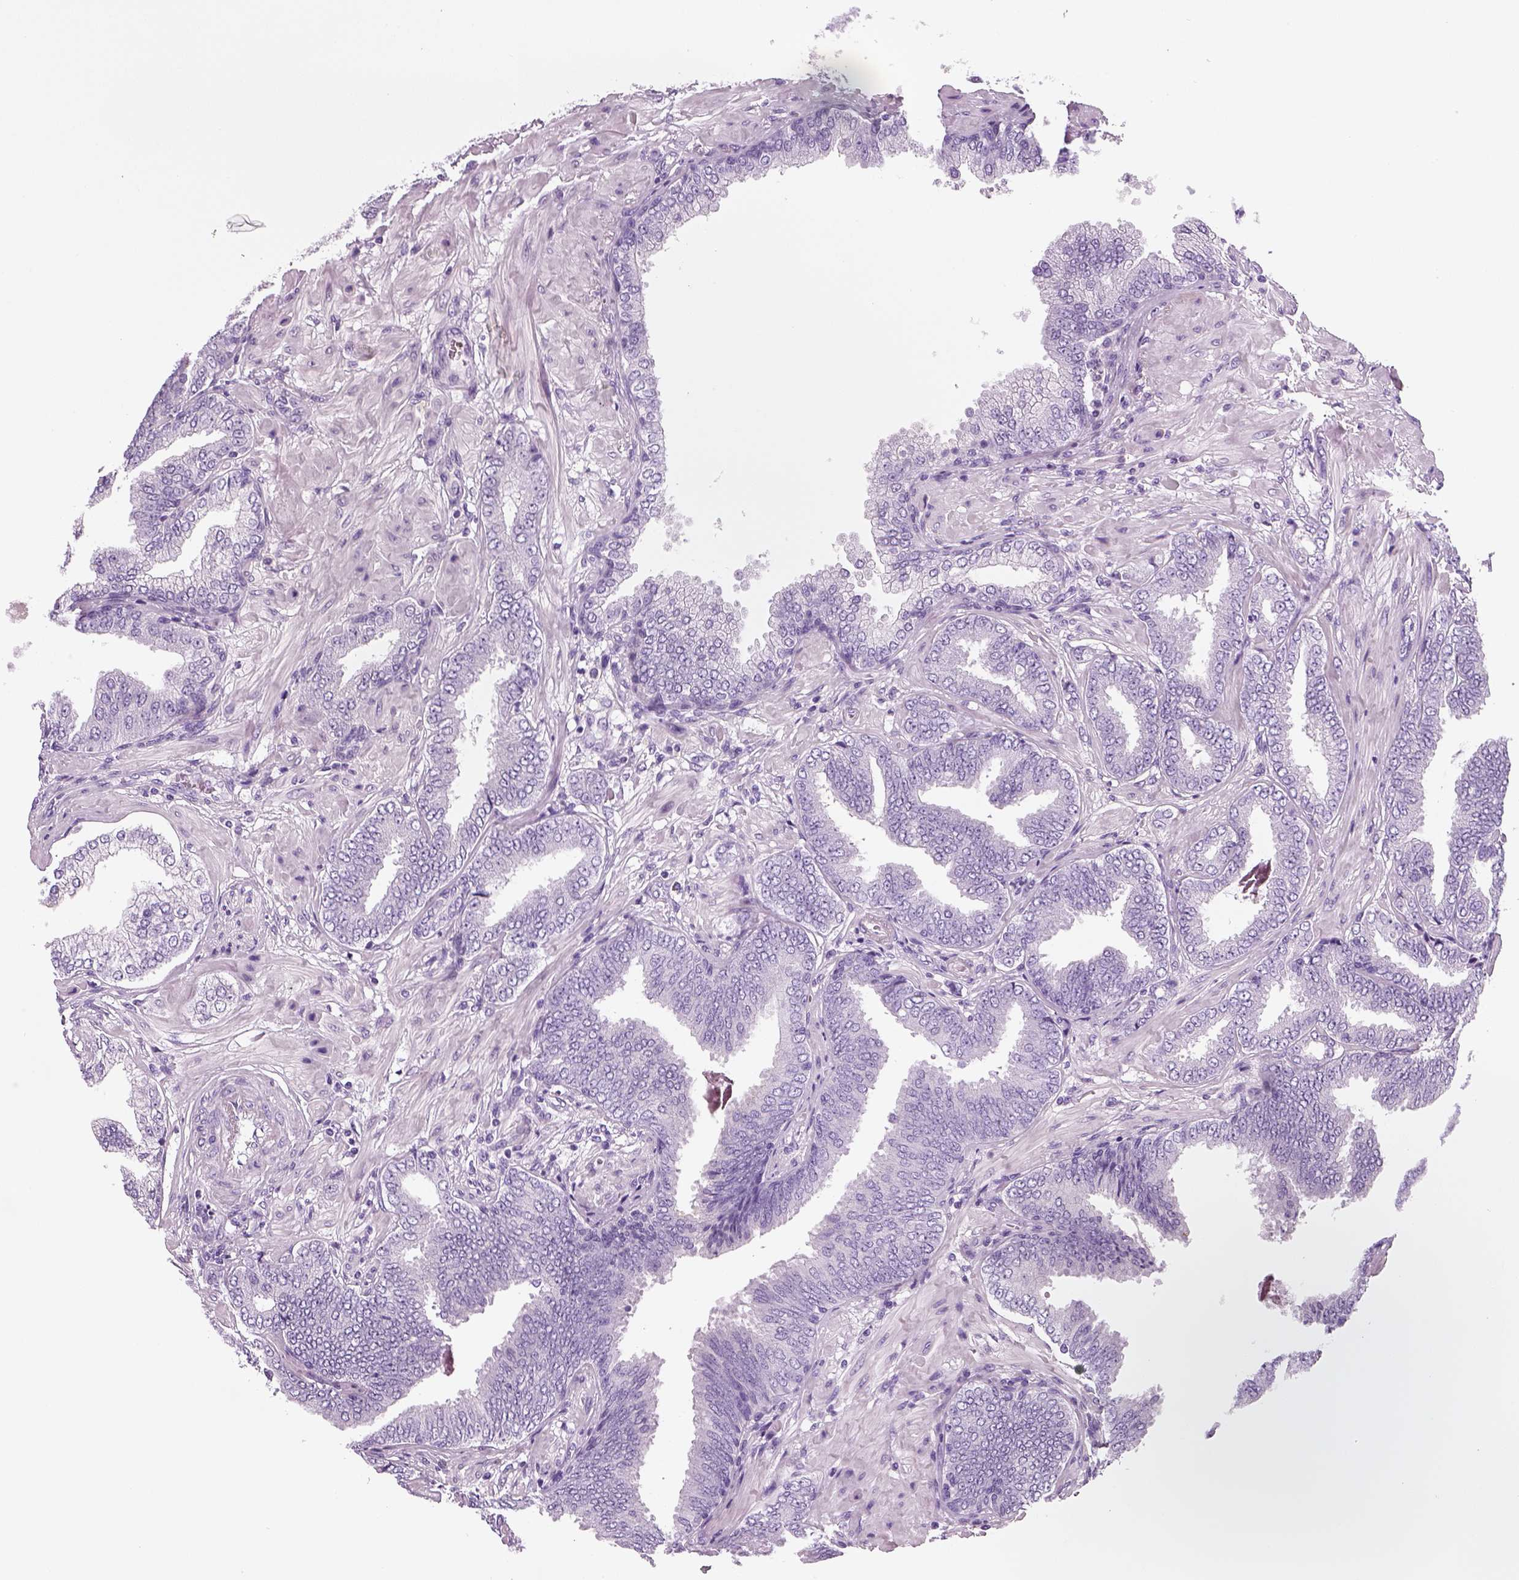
{"staining": {"intensity": "negative", "quantity": "none", "location": "none"}, "tissue": "prostate cancer", "cell_type": "Tumor cells", "image_type": "cancer", "snomed": [{"axis": "morphology", "description": "Adenocarcinoma, Low grade"}, {"axis": "topography", "description": "Prostate"}], "caption": "A histopathology image of human adenocarcinoma (low-grade) (prostate) is negative for staining in tumor cells.", "gene": "SPATA31E1", "patient": {"sex": "male", "age": 55}}